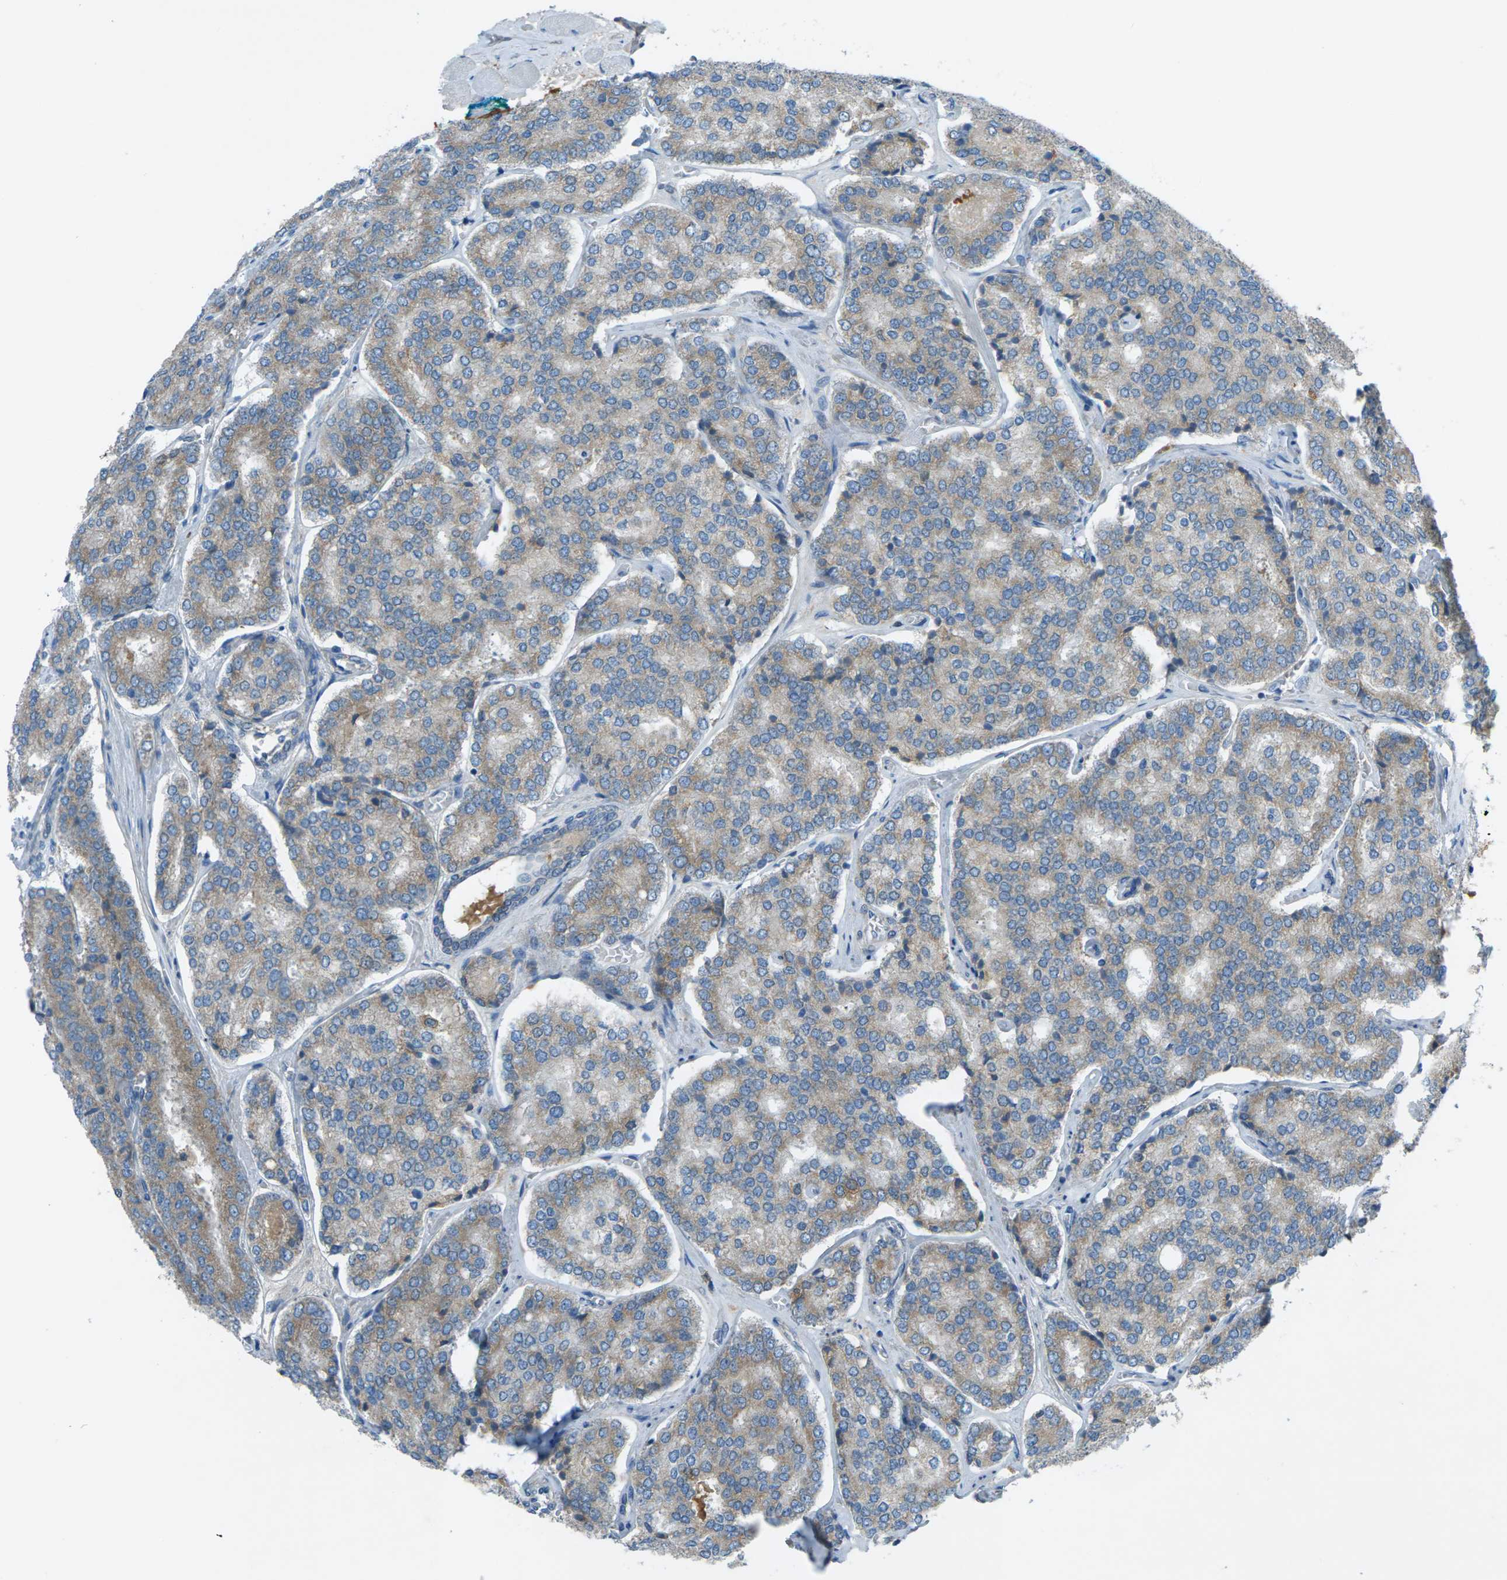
{"staining": {"intensity": "weak", "quantity": "25%-75%", "location": "cytoplasmic/membranous"}, "tissue": "prostate cancer", "cell_type": "Tumor cells", "image_type": "cancer", "snomed": [{"axis": "morphology", "description": "Adenocarcinoma, High grade"}, {"axis": "topography", "description": "Prostate"}], "caption": "This micrograph demonstrates IHC staining of prostate cancer, with low weak cytoplasmic/membranous expression in about 25%-75% of tumor cells.", "gene": "DYRK1A", "patient": {"sex": "male", "age": 65}}